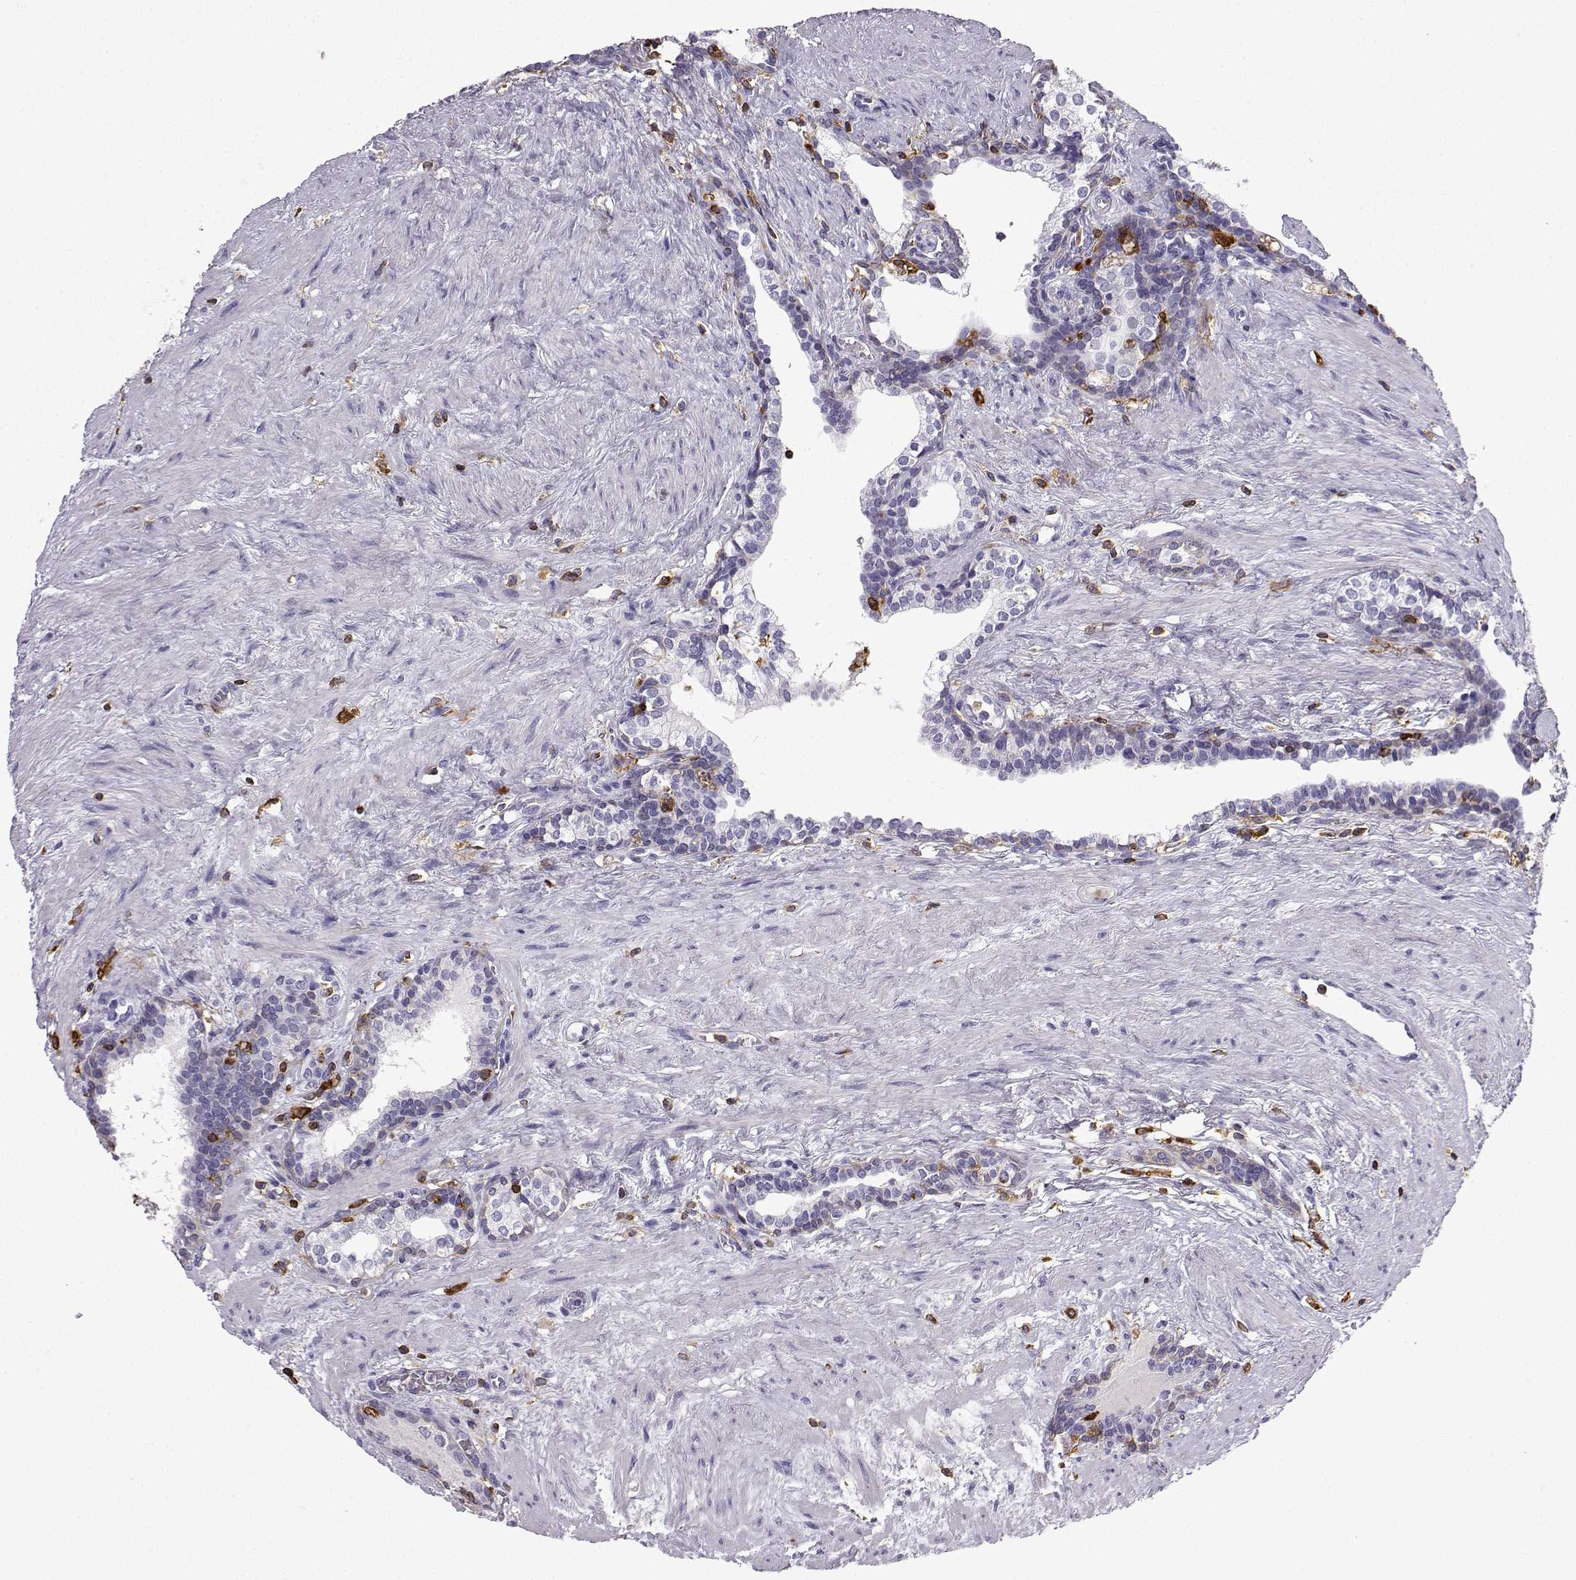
{"staining": {"intensity": "negative", "quantity": "none", "location": "none"}, "tissue": "prostate cancer", "cell_type": "Tumor cells", "image_type": "cancer", "snomed": [{"axis": "morphology", "description": "Adenocarcinoma, NOS"}, {"axis": "morphology", "description": "Adenocarcinoma, High grade"}, {"axis": "topography", "description": "Prostate"}], "caption": "Immunohistochemical staining of prostate cancer demonstrates no significant expression in tumor cells. Brightfield microscopy of immunohistochemistry stained with DAB (3,3'-diaminobenzidine) (brown) and hematoxylin (blue), captured at high magnification.", "gene": "DOCK10", "patient": {"sex": "male", "age": 61}}